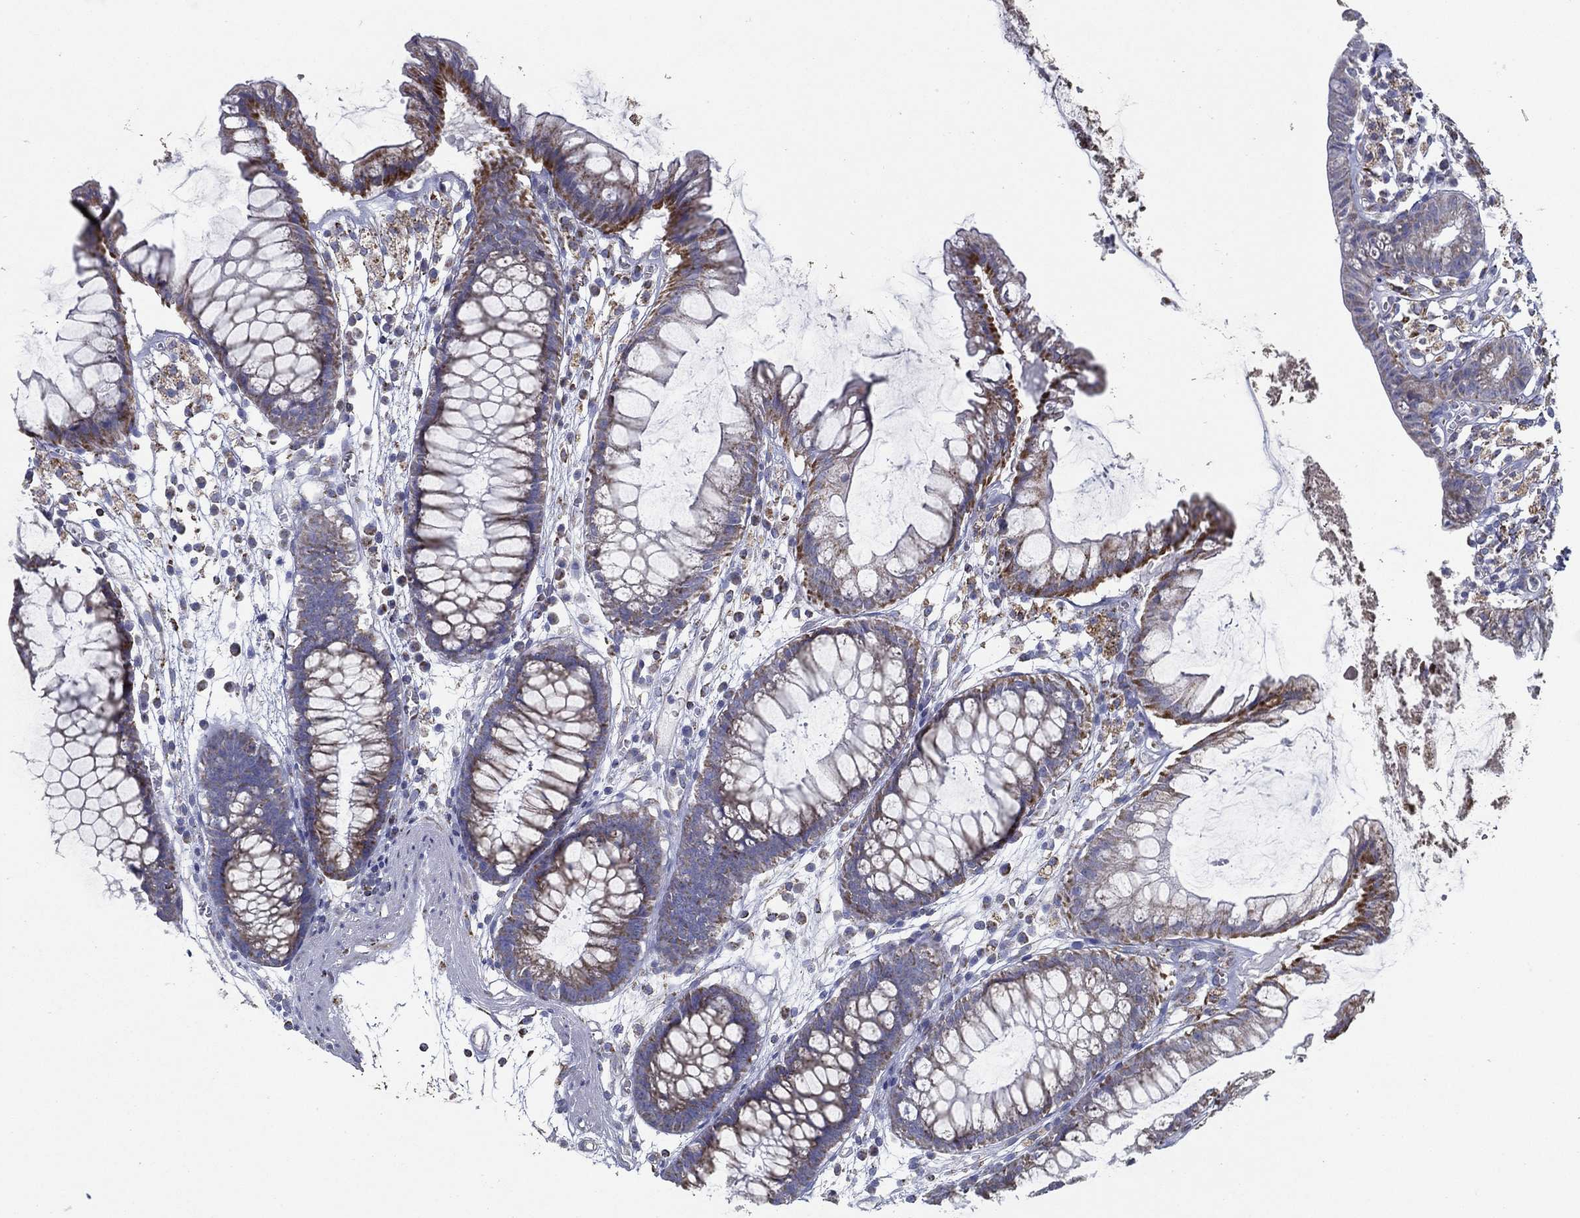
{"staining": {"intensity": "negative", "quantity": "none", "location": "none"}, "tissue": "colon", "cell_type": "Endothelial cells", "image_type": "normal", "snomed": [{"axis": "morphology", "description": "Normal tissue, NOS"}, {"axis": "morphology", "description": "Adenocarcinoma, NOS"}, {"axis": "topography", "description": "Colon"}], "caption": "The photomicrograph demonstrates no staining of endothelial cells in normal colon. (Immunohistochemistry (ihc), brightfield microscopy, high magnification).", "gene": "SFXN1", "patient": {"sex": "male", "age": 65}}